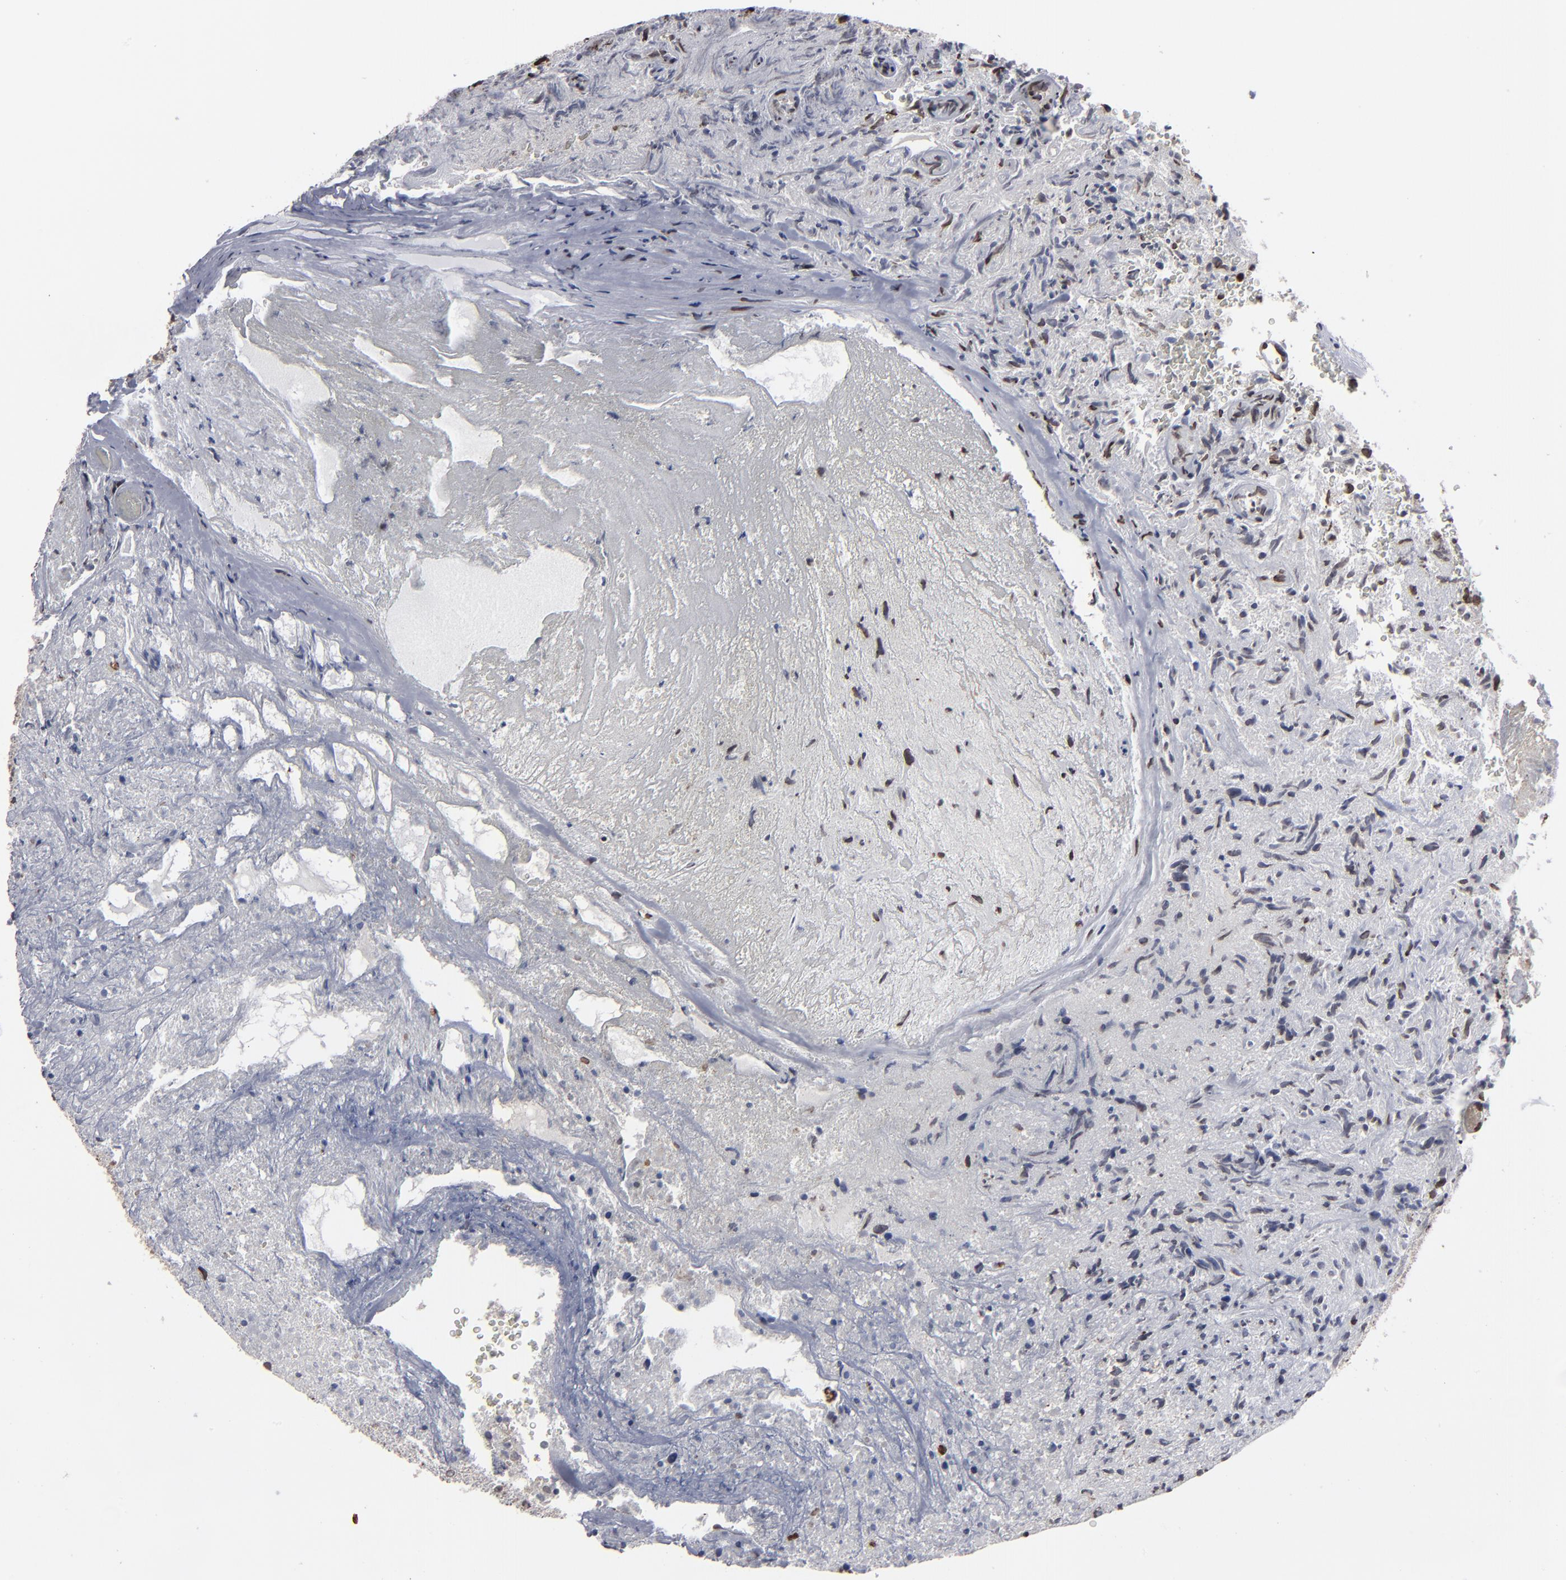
{"staining": {"intensity": "moderate", "quantity": "<25%", "location": "nuclear"}, "tissue": "glioma", "cell_type": "Tumor cells", "image_type": "cancer", "snomed": [{"axis": "morphology", "description": "Normal tissue, NOS"}, {"axis": "morphology", "description": "Glioma, malignant, High grade"}, {"axis": "topography", "description": "Cerebral cortex"}], "caption": "Protein staining of high-grade glioma (malignant) tissue reveals moderate nuclear expression in about <25% of tumor cells.", "gene": "BAZ1A", "patient": {"sex": "male", "age": 75}}